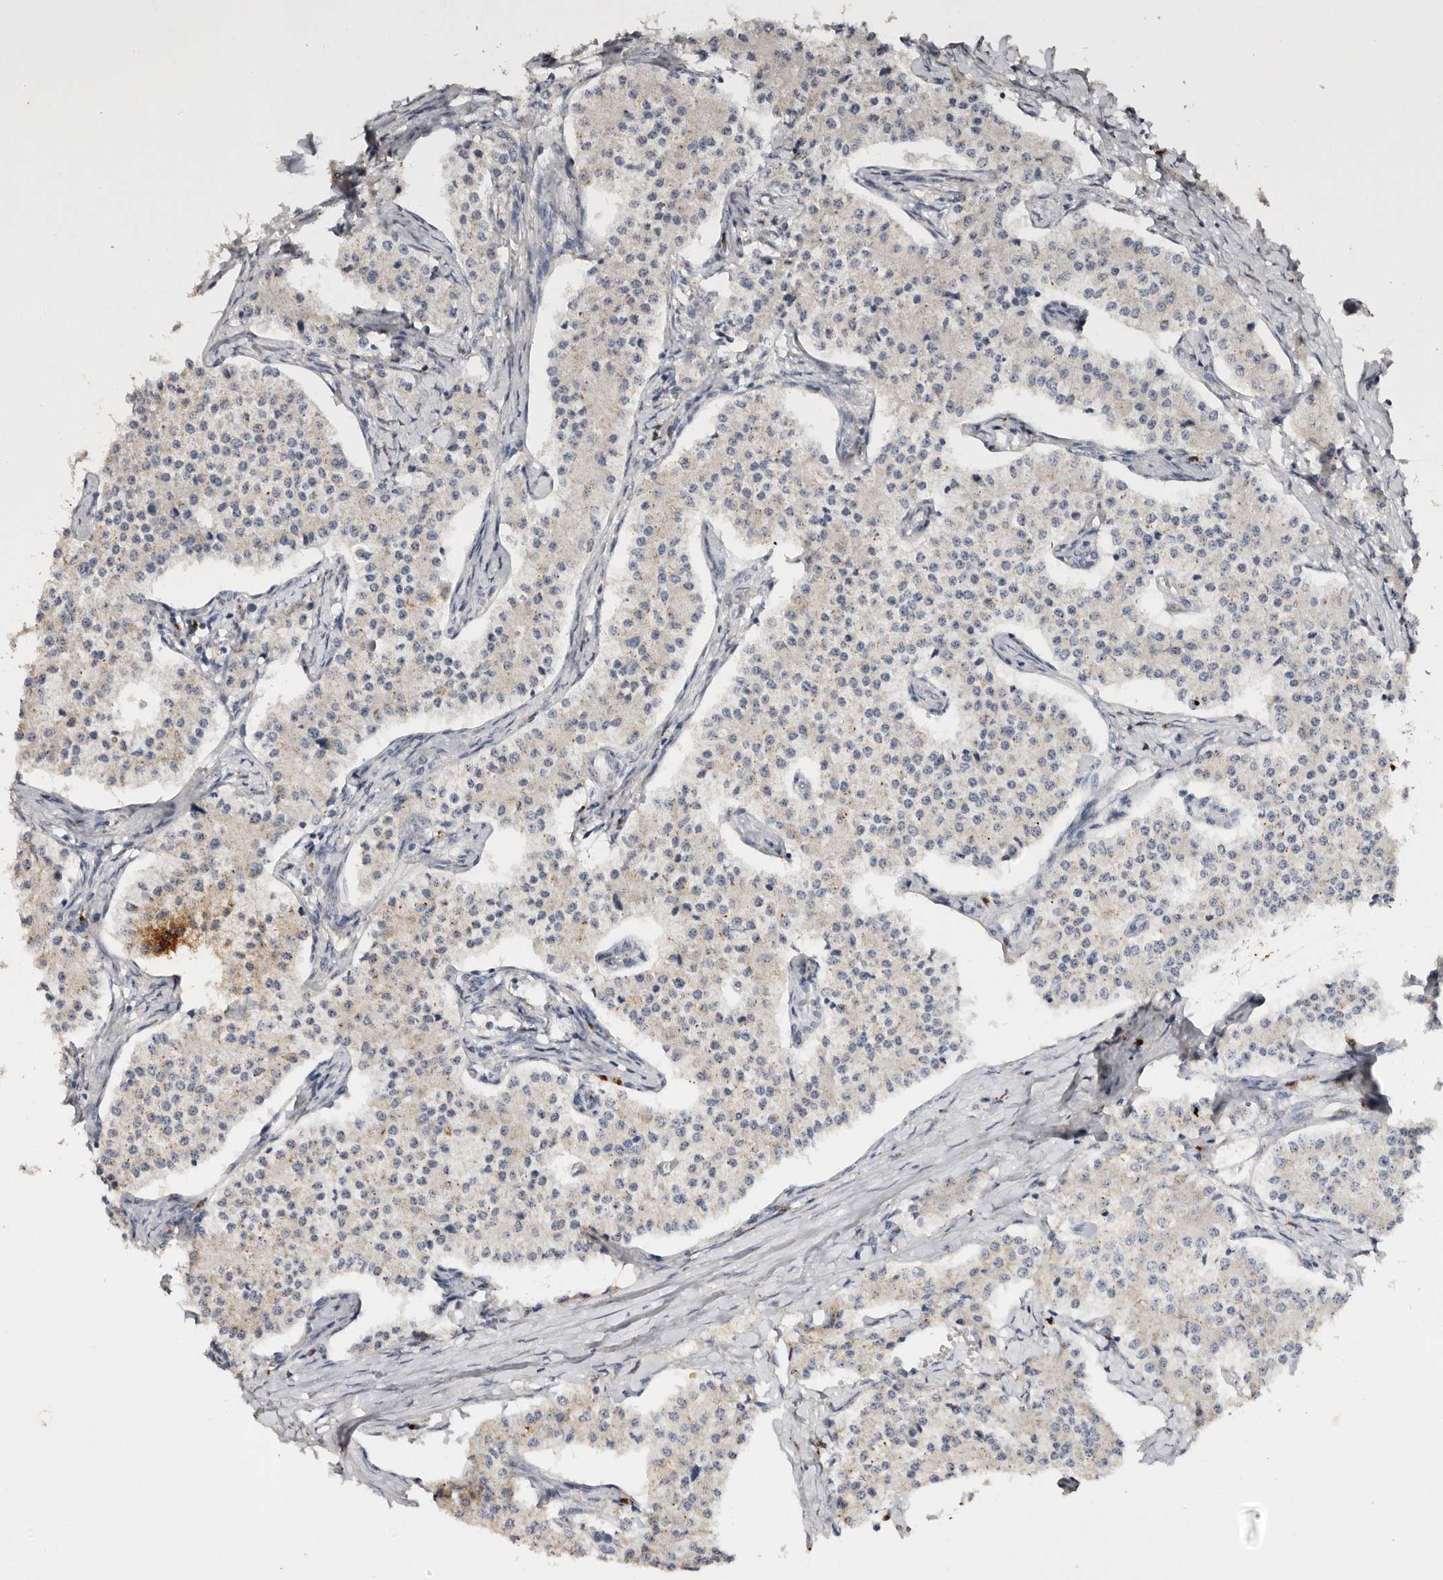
{"staining": {"intensity": "negative", "quantity": "none", "location": "none"}, "tissue": "carcinoid", "cell_type": "Tumor cells", "image_type": "cancer", "snomed": [{"axis": "morphology", "description": "Carcinoid, malignant, NOS"}, {"axis": "topography", "description": "Colon"}], "caption": "This histopathology image is of malignant carcinoid stained with IHC to label a protein in brown with the nuclei are counter-stained blue. There is no positivity in tumor cells.", "gene": "LGALS7B", "patient": {"sex": "female", "age": 52}}